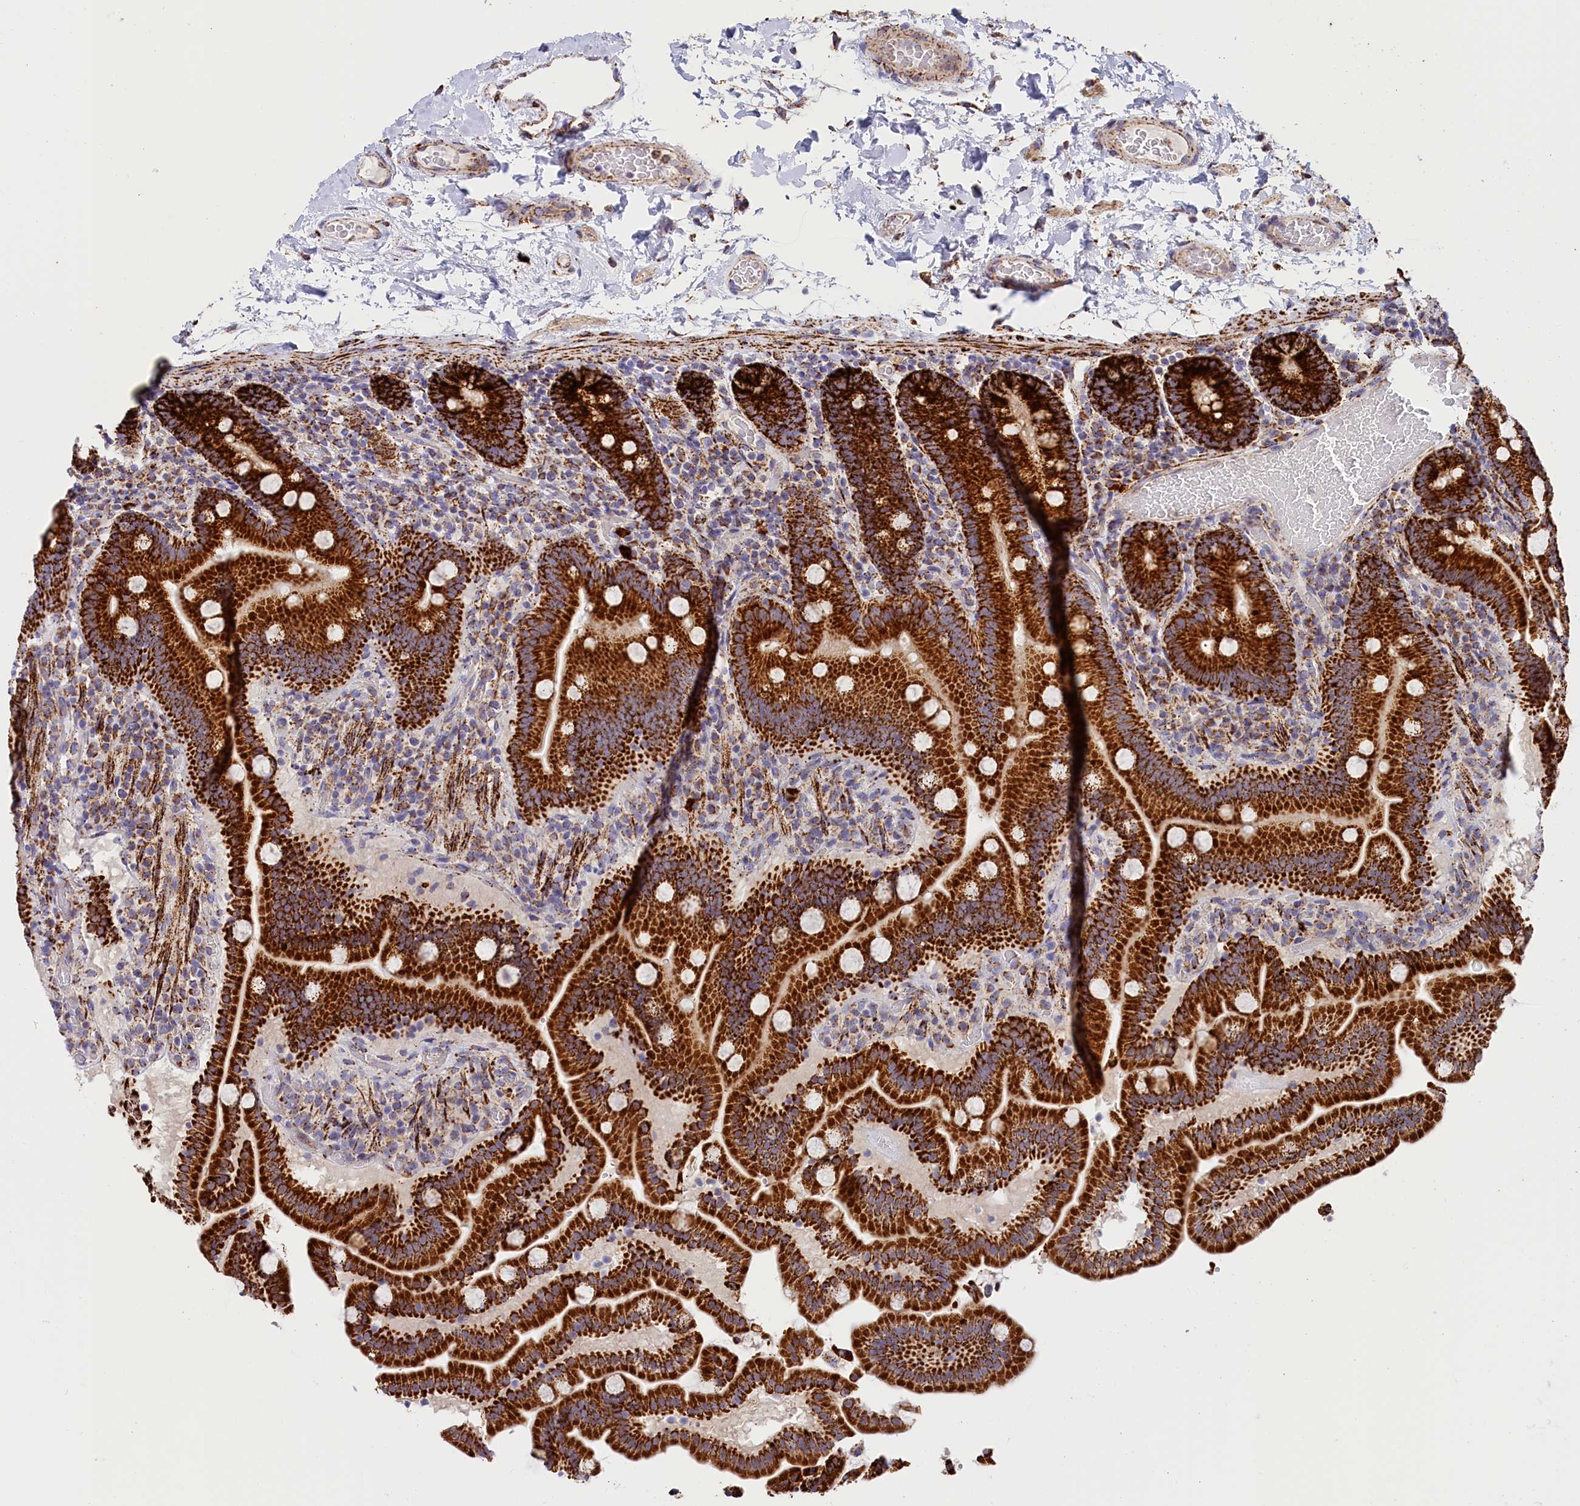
{"staining": {"intensity": "strong", "quantity": ">75%", "location": "cytoplasmic/membranous"}, "tissue": "duodenum", "cell_type": "Glandular cells", "image_type": "normal", "snomed": [{"axis": "morphology", "description": "Normal tissue, NOS"}, {"axis": "topography", "description": "Duodenum"}], "caption": "Protein analysis of normal duodenum displays strong cytoplasmic/membranous expression in approximately >75% of glandular cells. (Stains: DAB (3,3'-diaminobenzidine) in brown, nuclei in blue, Microscopy: brightfield microscopy at high magnification).", "gene": "AKTIP", "patient": {"sex": "male", "age": 55}}